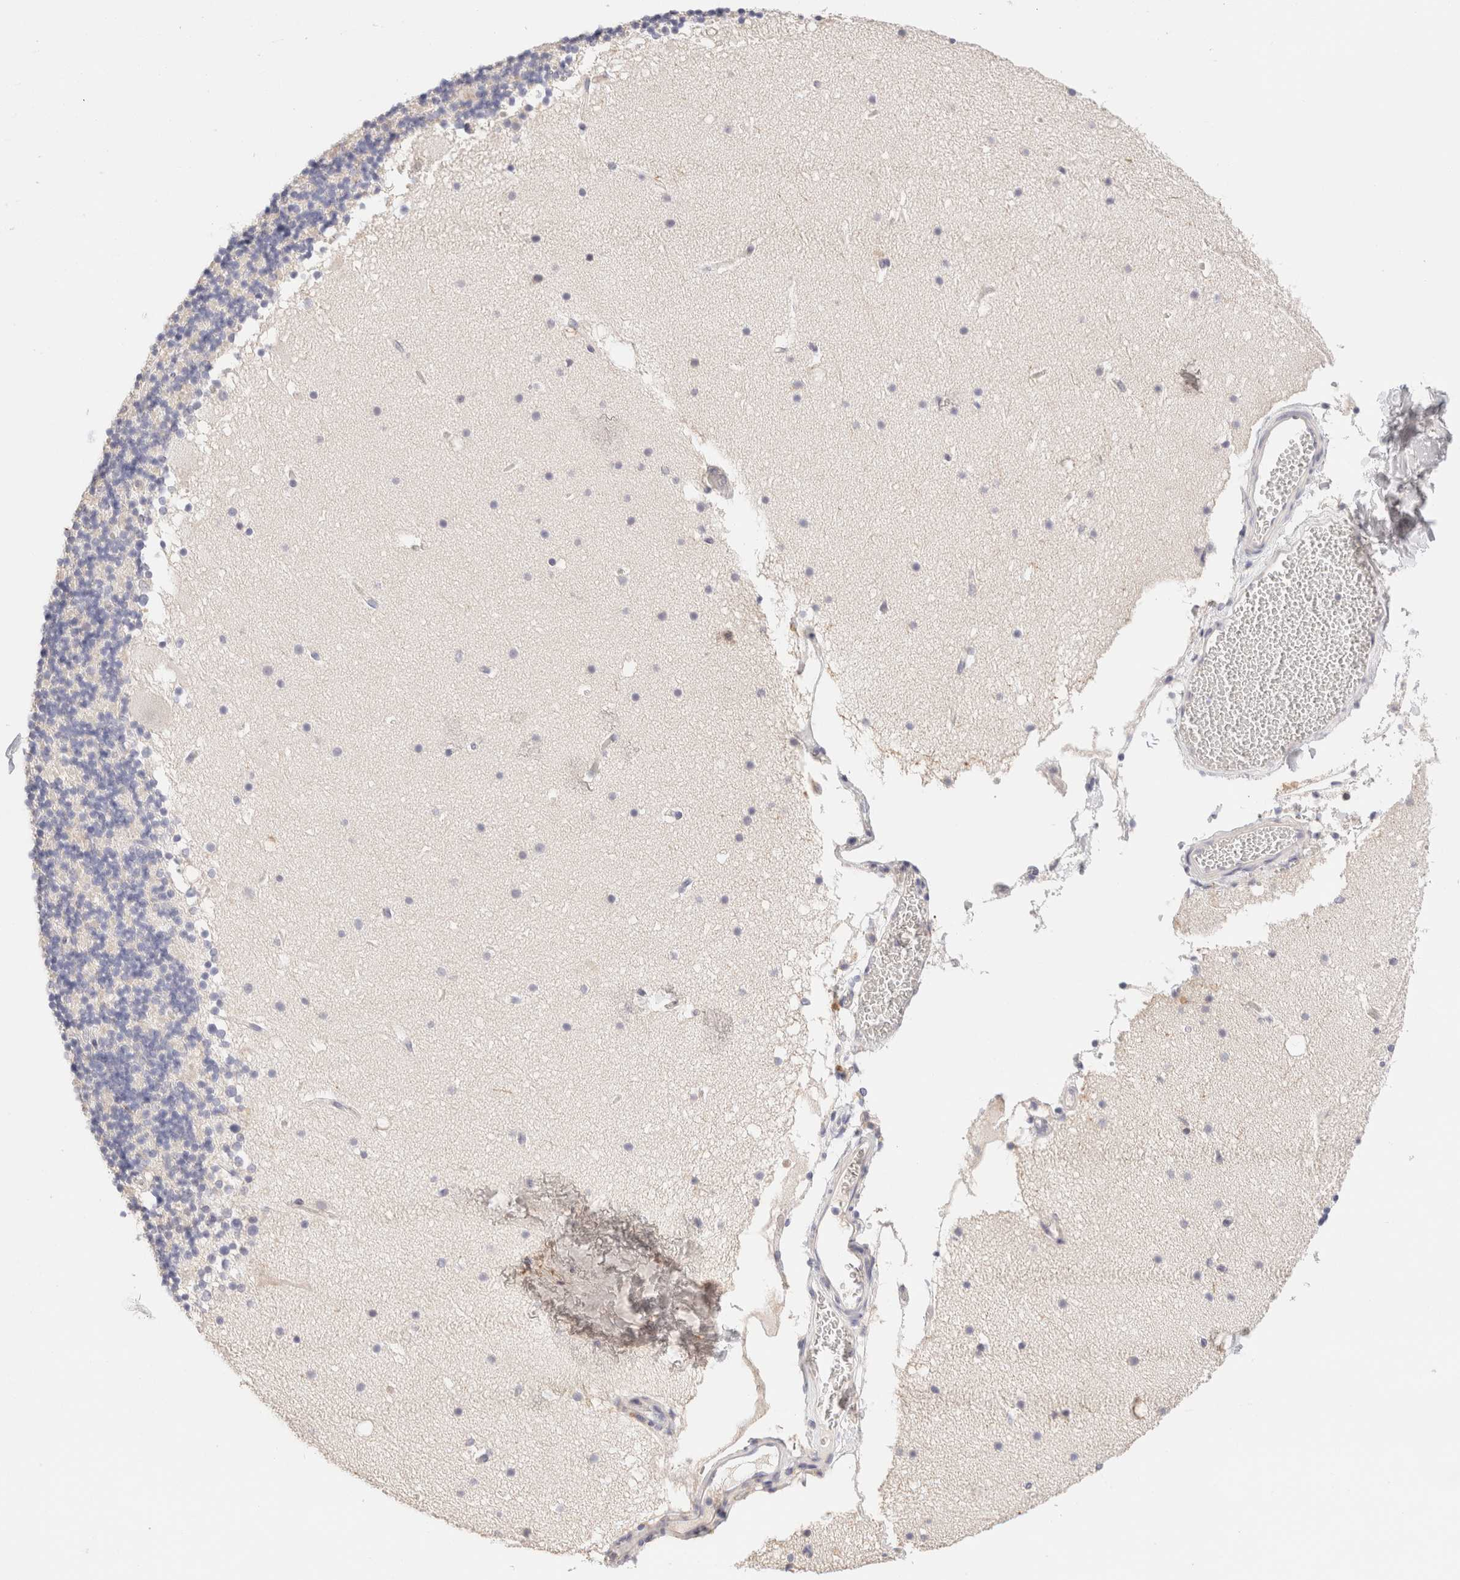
{"staining": {"intensity": "negative", "quantity": "none", "location": "none"}, "tissue": "cerebellum", "cell_type": "Cells in granular layer", "image_type": "normal", "snomed": [{"axis": "morphology", "description": "Normal tissue, NOS"}, {"axis": "topography", "description": "Cerebellum"}], "caption": "Immunohistochemistry (IHC) histopathology image of unremarkable human cerebellum stained for a protein (brown), which exhibits no expression in cells in granular layer.", "gene": "SCGB2A2", "patient": {"sex": "male", "age": 57}}